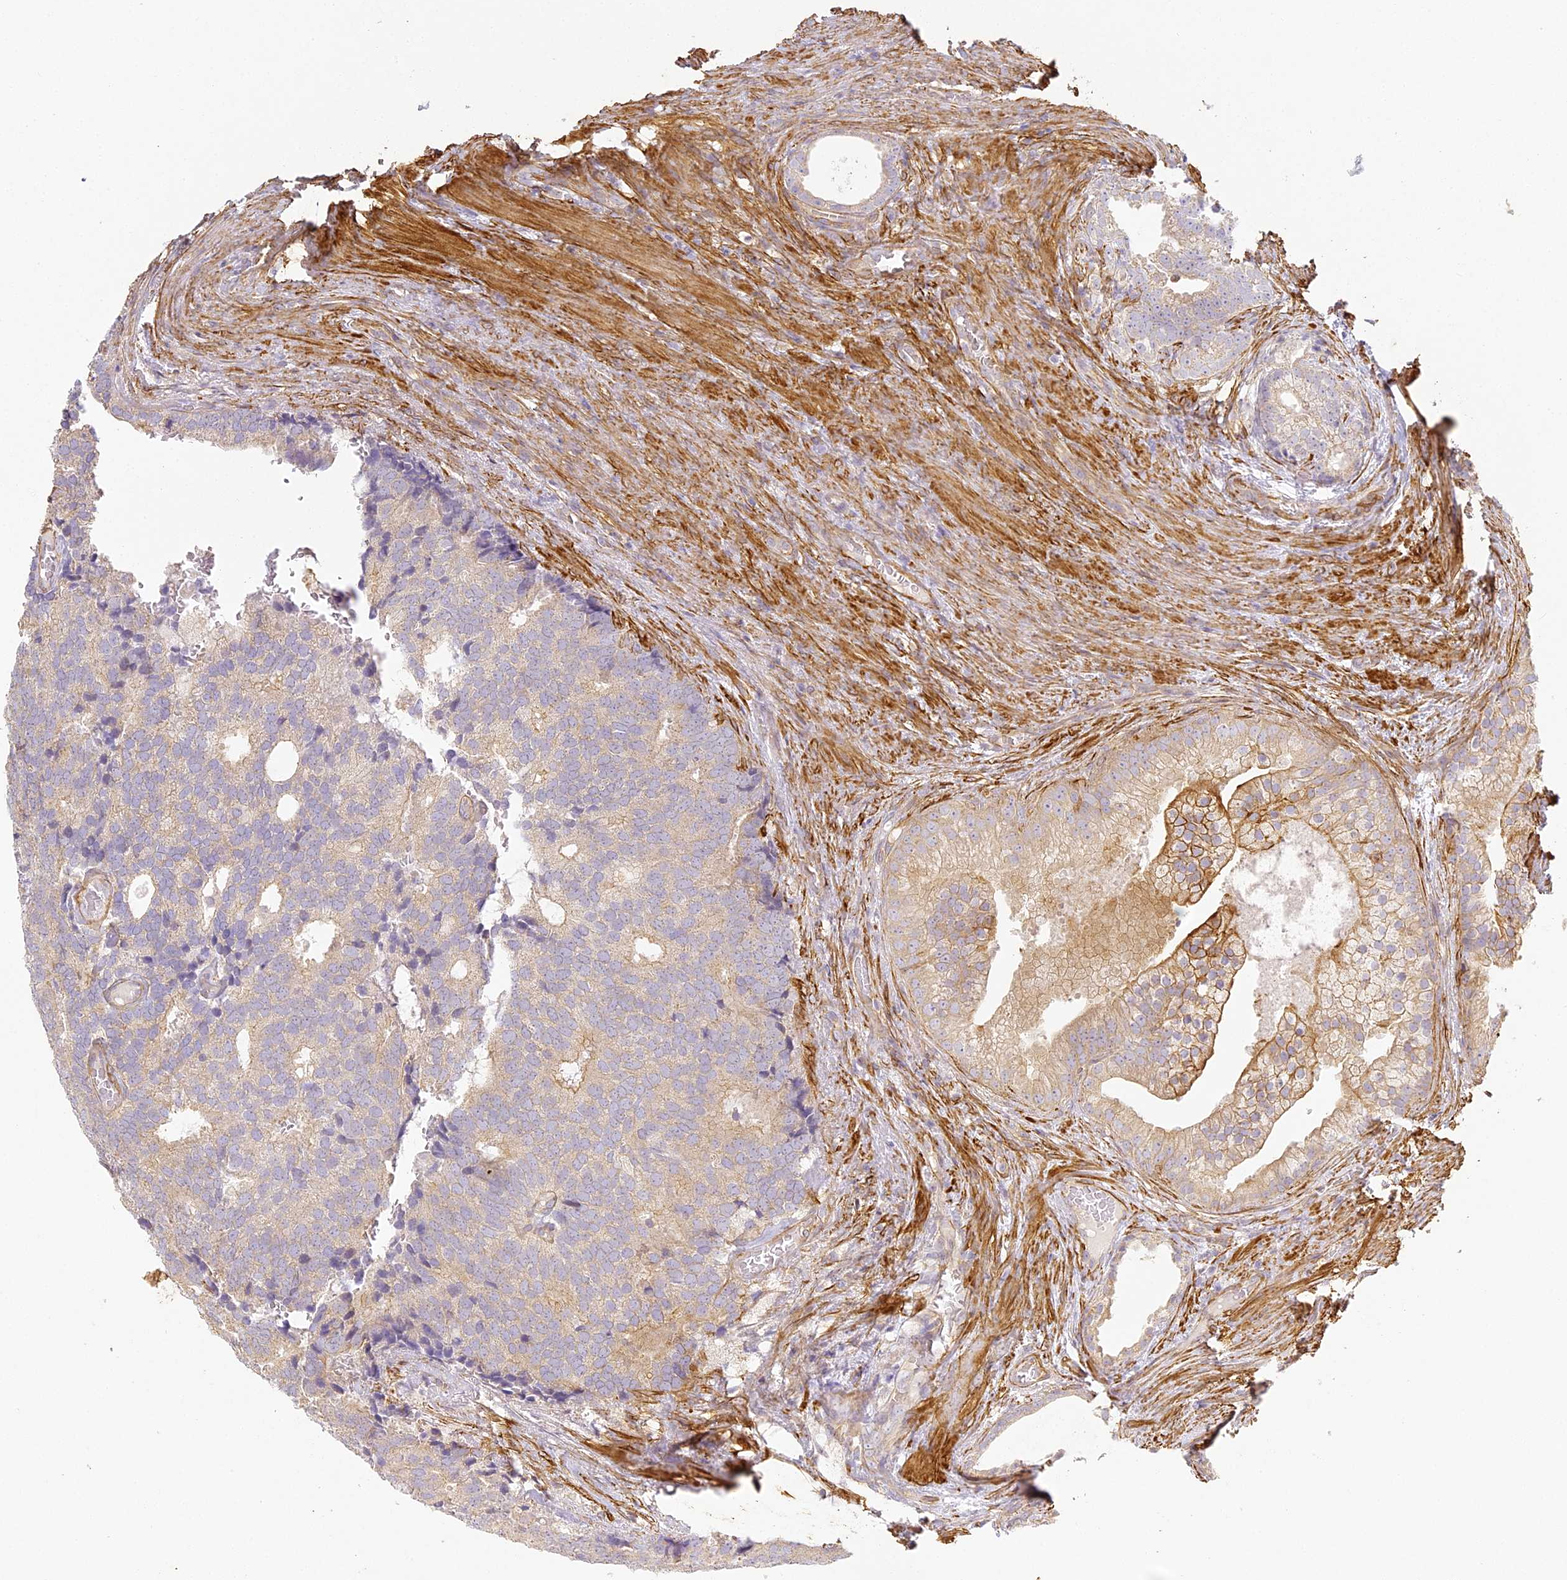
{"staining": {"intensity": "weak", "quantity": "<25%", "location": "cytoplasmic/membranous"}, "tissue": "prostate cancer", "cell_type": "Tumor cells", "image_type": "cancer", "snomed": [{"axis": "morphology", "description": "Adenocarcinoma, Low grade"}, {"axis": "topography", "description": "Prostate"}], "caption": "Immunohistochemical staining of prostate cancer (low-grade adenocarcinoma) displays no significant expression in tumor cells.", "gene": "MED28", "patient": {"sex": "male", "age": 71}}